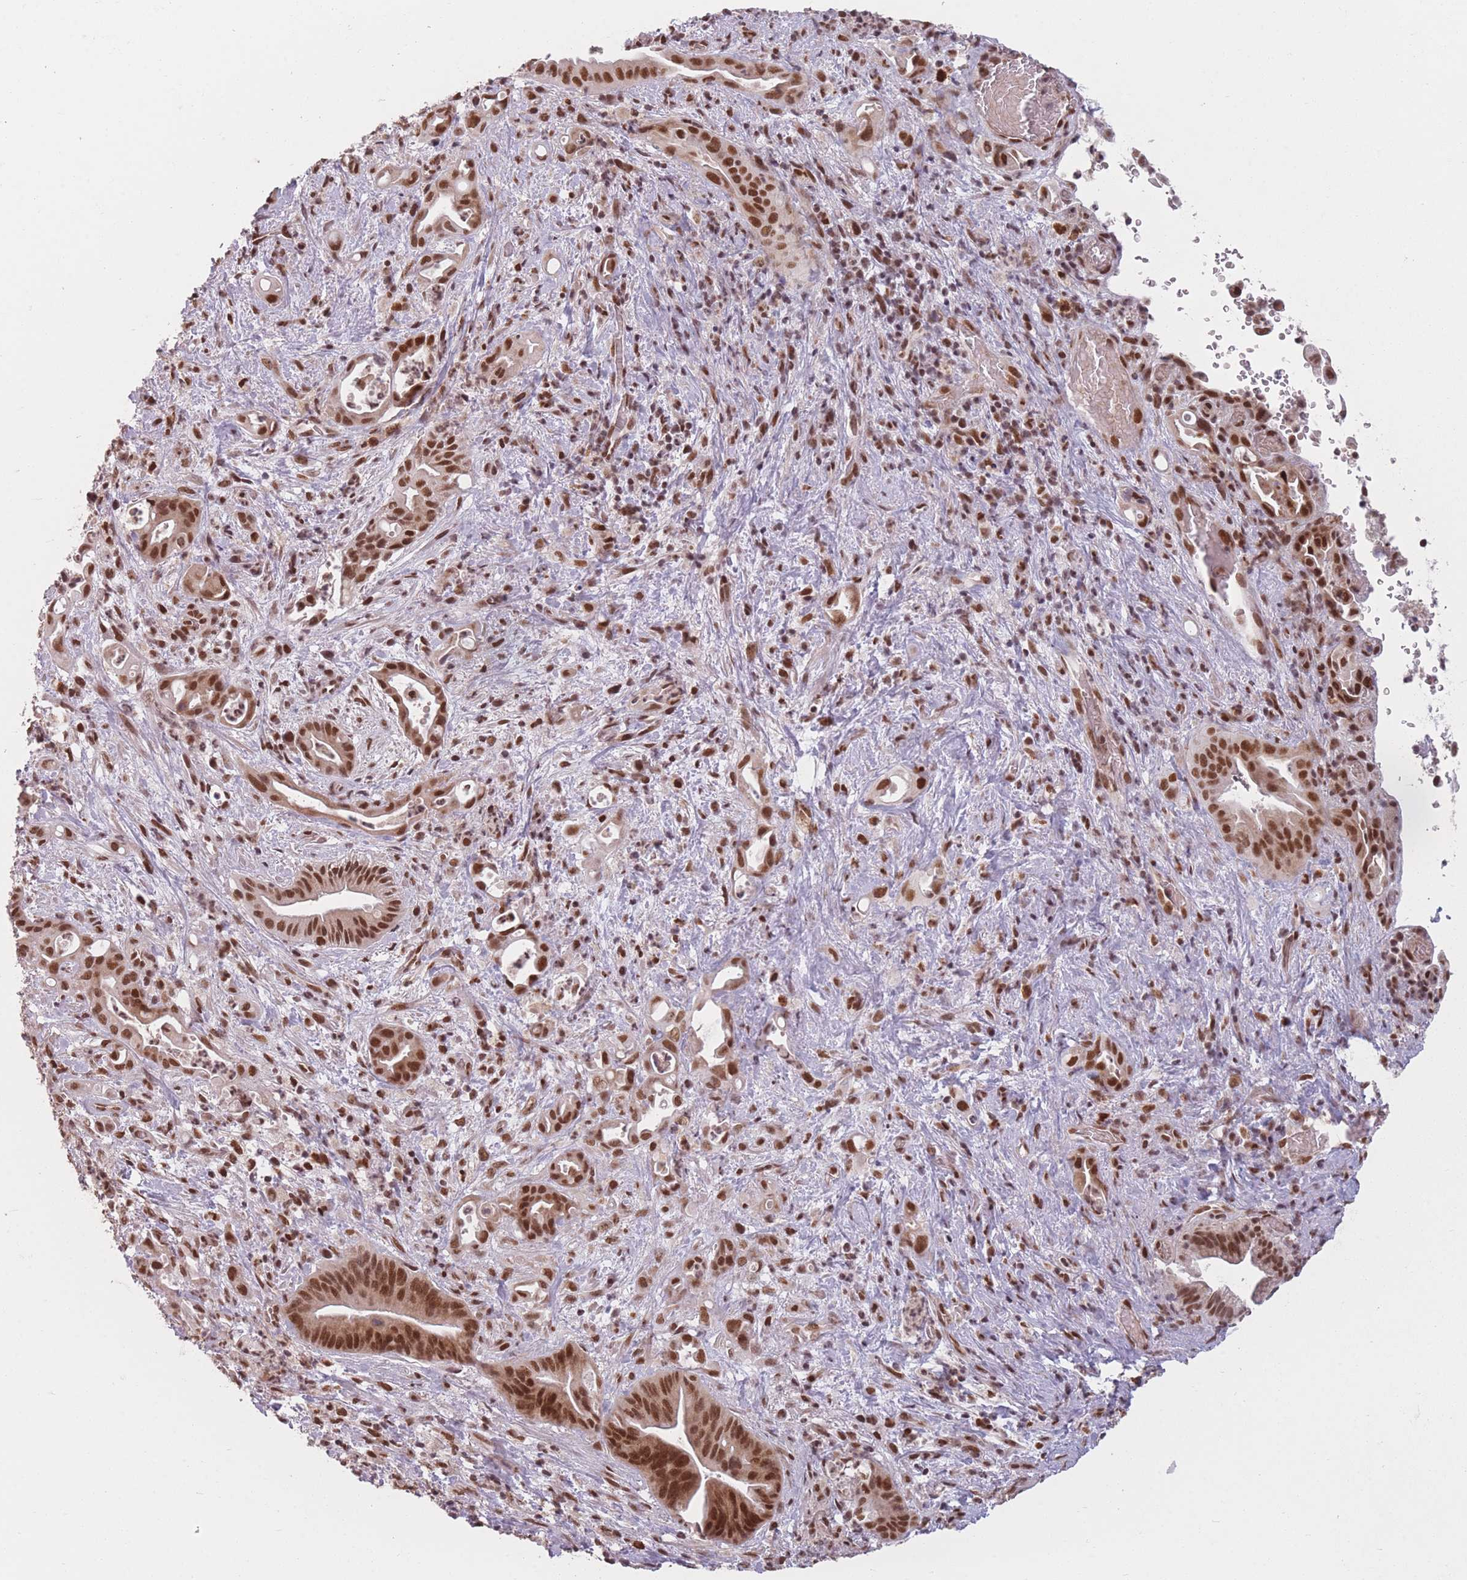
{"staining": {"intensity": "strong", "quantity": ">75%", "location": "nuclear"}, "tissue": "liver cancer", "cell_type": "Tumor cells", "image_type": "cancer", "snomed": [{"axis": "morphology", "description": "Cholangiocarcinoma"}, {"axis": "topography", "description": "Liver"}], "caption": "Cholangiocarcinoma (liver) tissue reveals strong nuclear staining in about >75% of tumor cells, visualized by immunohistochemistry.", "gene": "SUPT6H", "patient": {"sex": "female", "age": 68}}